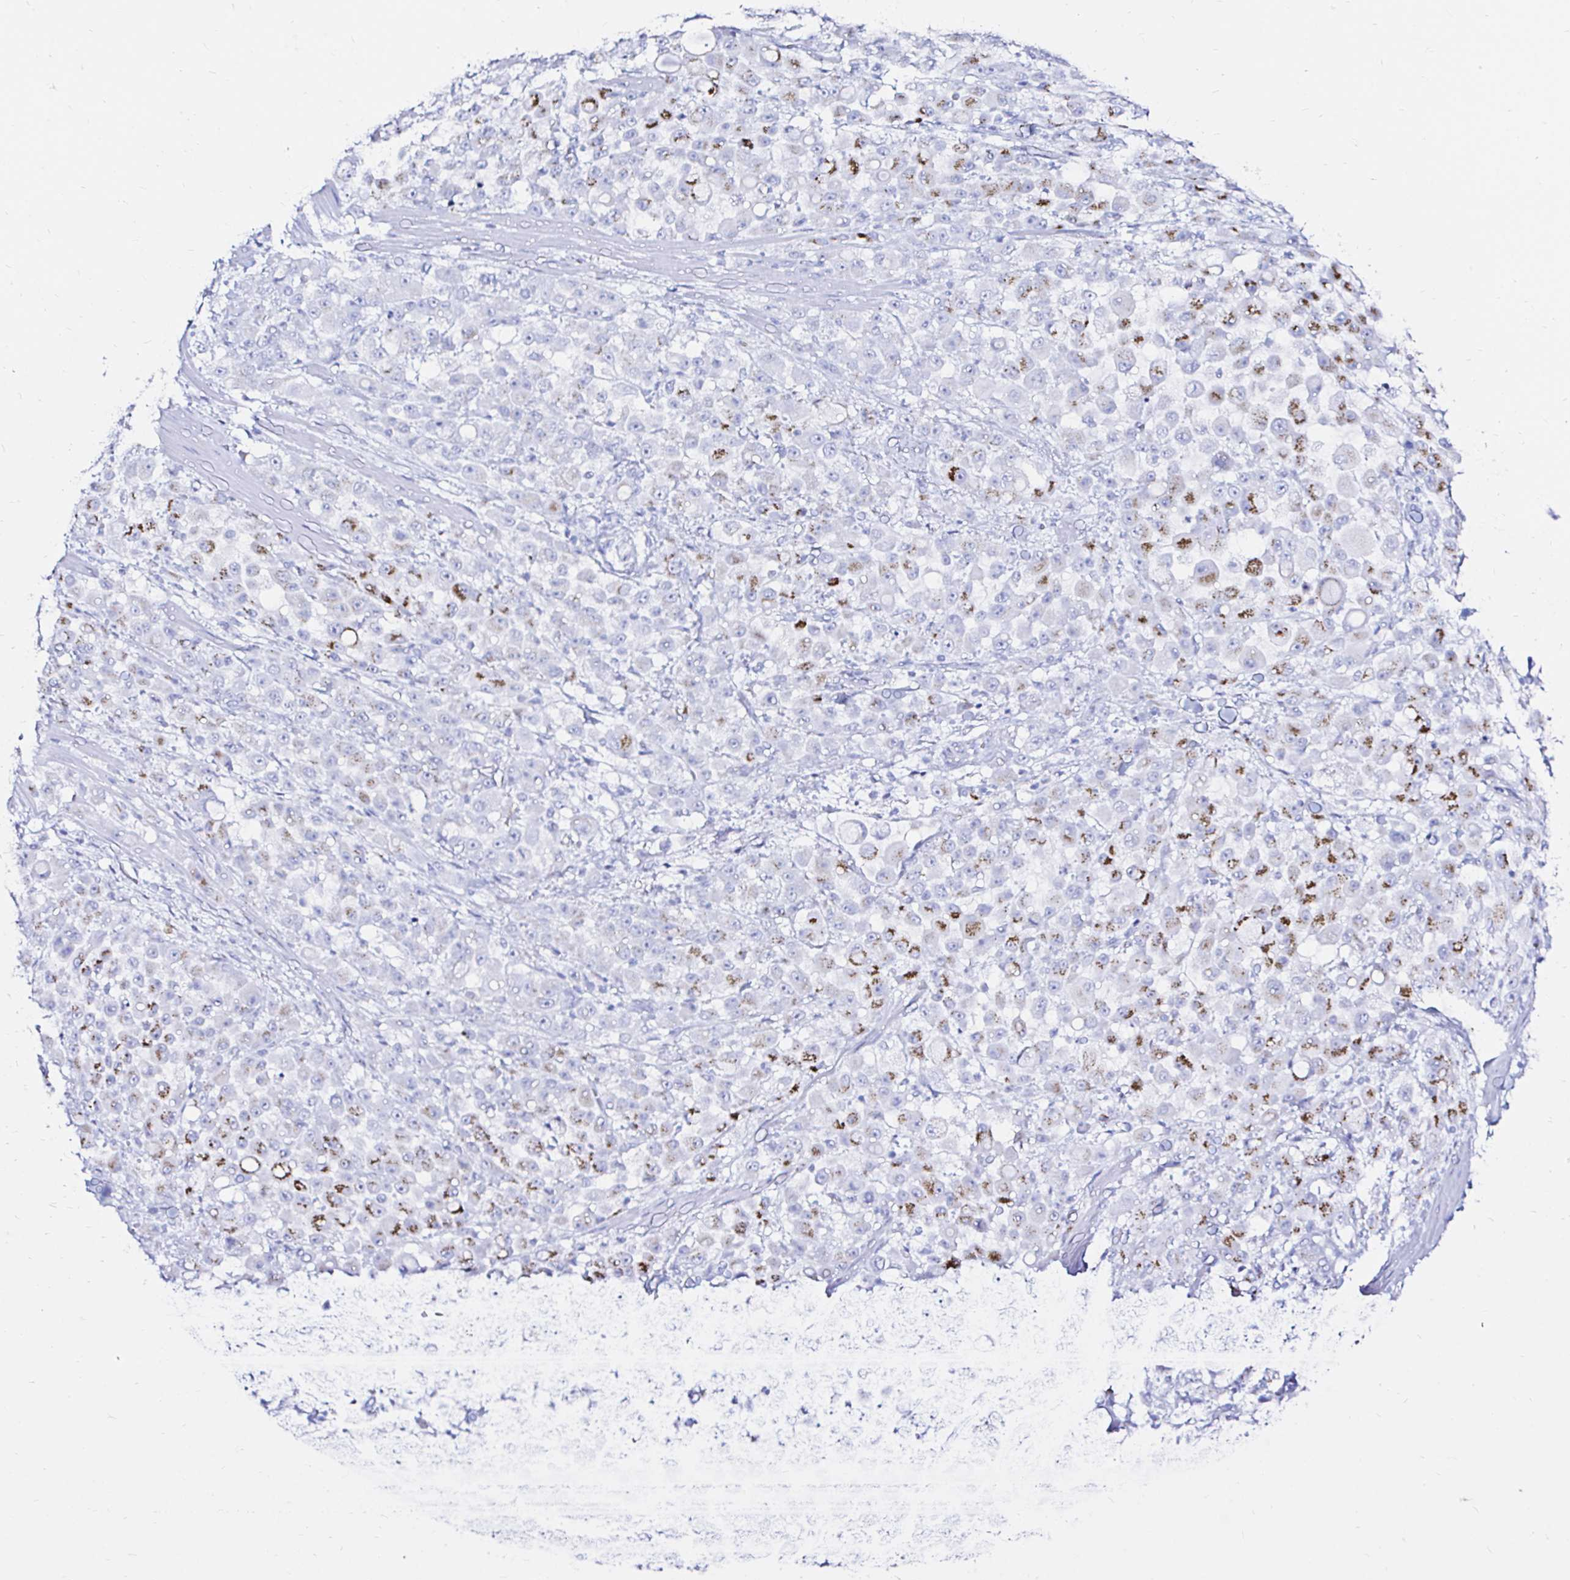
{"staining": {"intensity": "moderate", "quantity": "25%-75%", "location": "cytoplasmic/membranous"}, "tissue": "stomach cancer", "cell_type": "Tumor cells", "image_type": "cancer", "snomed": [{"axis": "morphology", "description": "Adenocarcinoma, NOS"}, {"axis": "topography", "description": "Stomach"}], "caption": "Immunohistochemistry of human stomach adenocarcinoma displays medium levels of moderate cytoplasmic/membranous staining in approximately 25%-75% of tumor cells.", "gene": "ZNF432", "patient": {"sex": "female", "age": 76}}